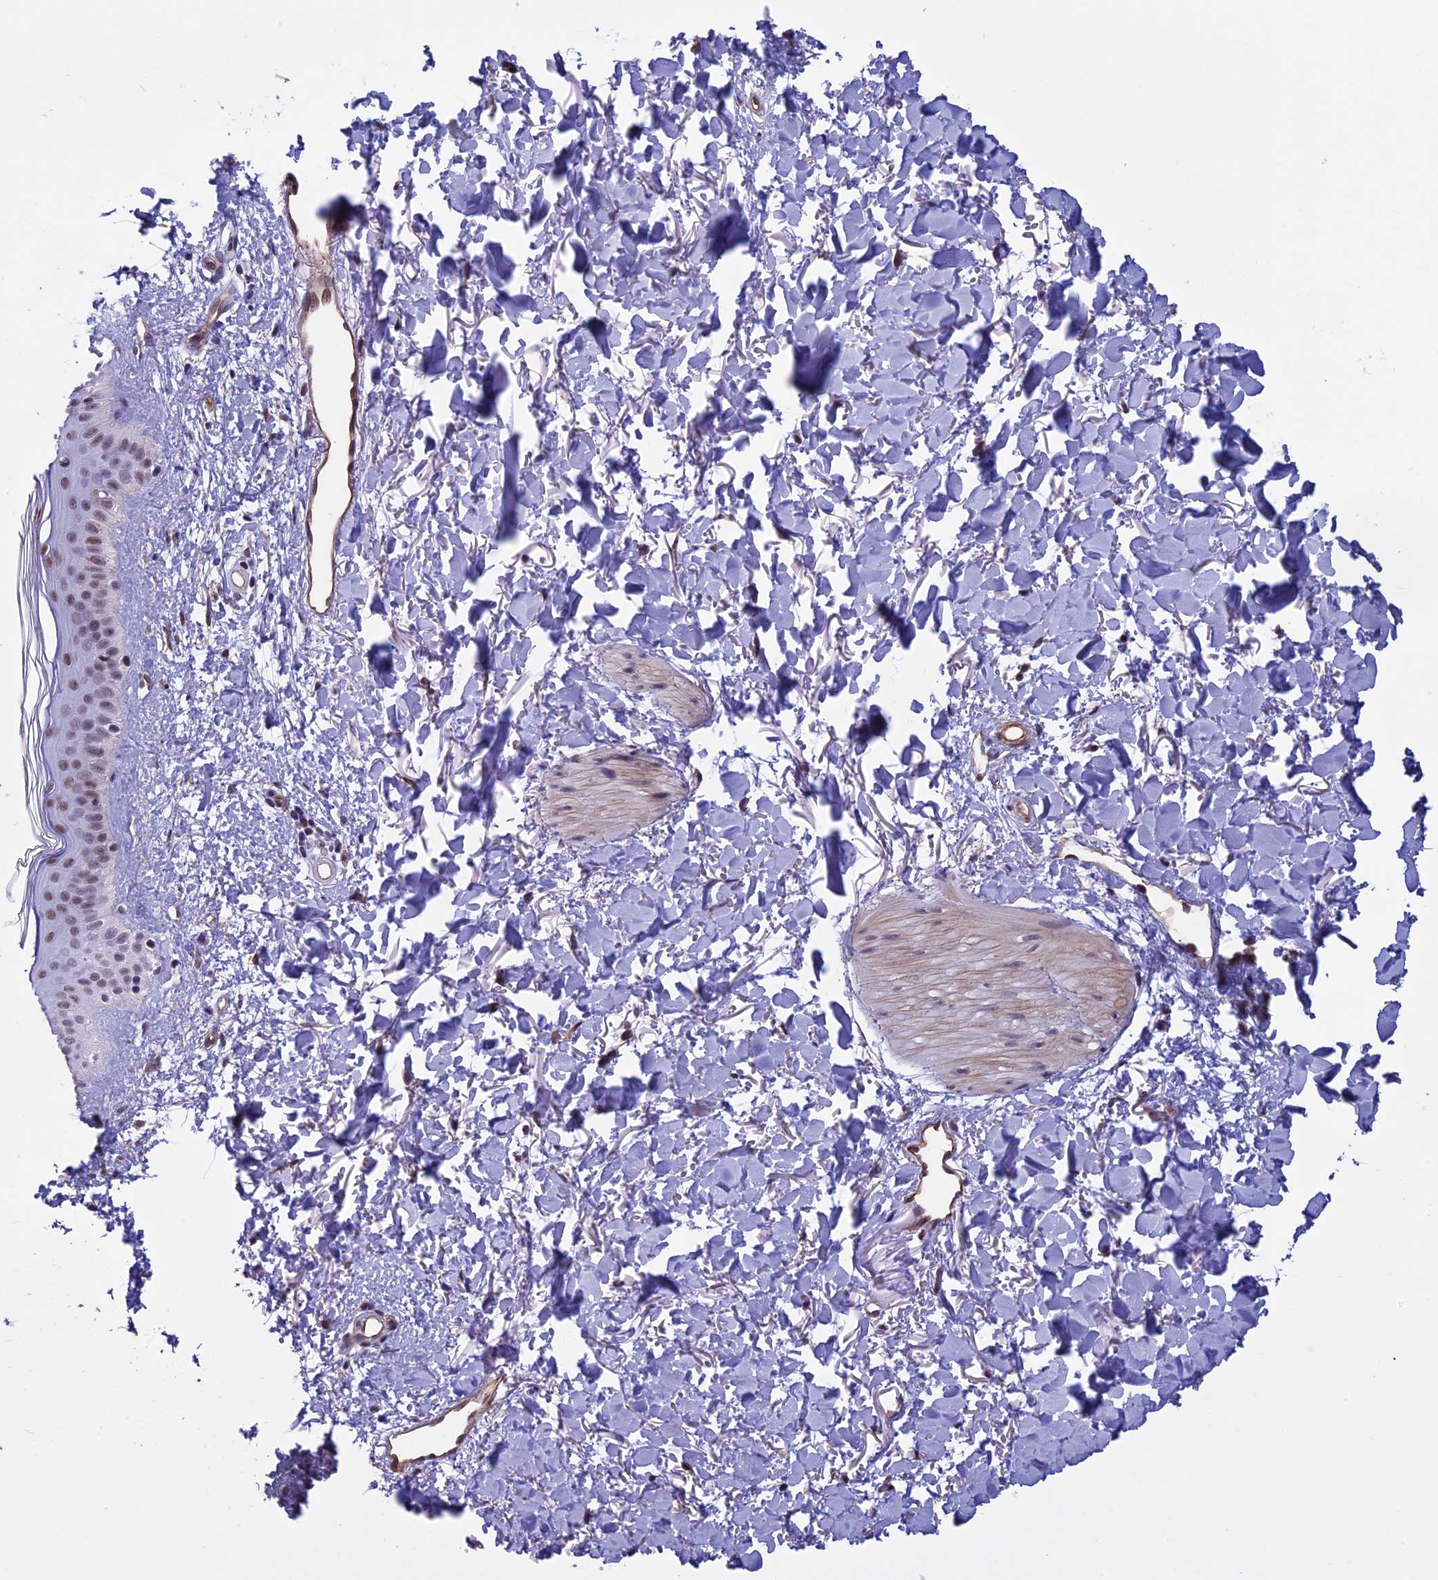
{"staining": {"intensity": "moderate", "quantity": ">75%", "location": "nuclear"}, "tissue": "skin", "cell_type": "Fibroblasts", "image_type": "normal", "snomed": [{"axis": "morphology", "description": "Normal tissue, NOS"}, {"axis": "topography", "description": "Skin"}], "caption": "A brown stain highlights moderate nuclear staining of a protein in fibroblasts of normal skin. Immunohistochemistry stains the protein of interest in brown and the nuclei are stained blue.", "gene": "NIPBL", "patient": {"sex": "female", "age": 58}}